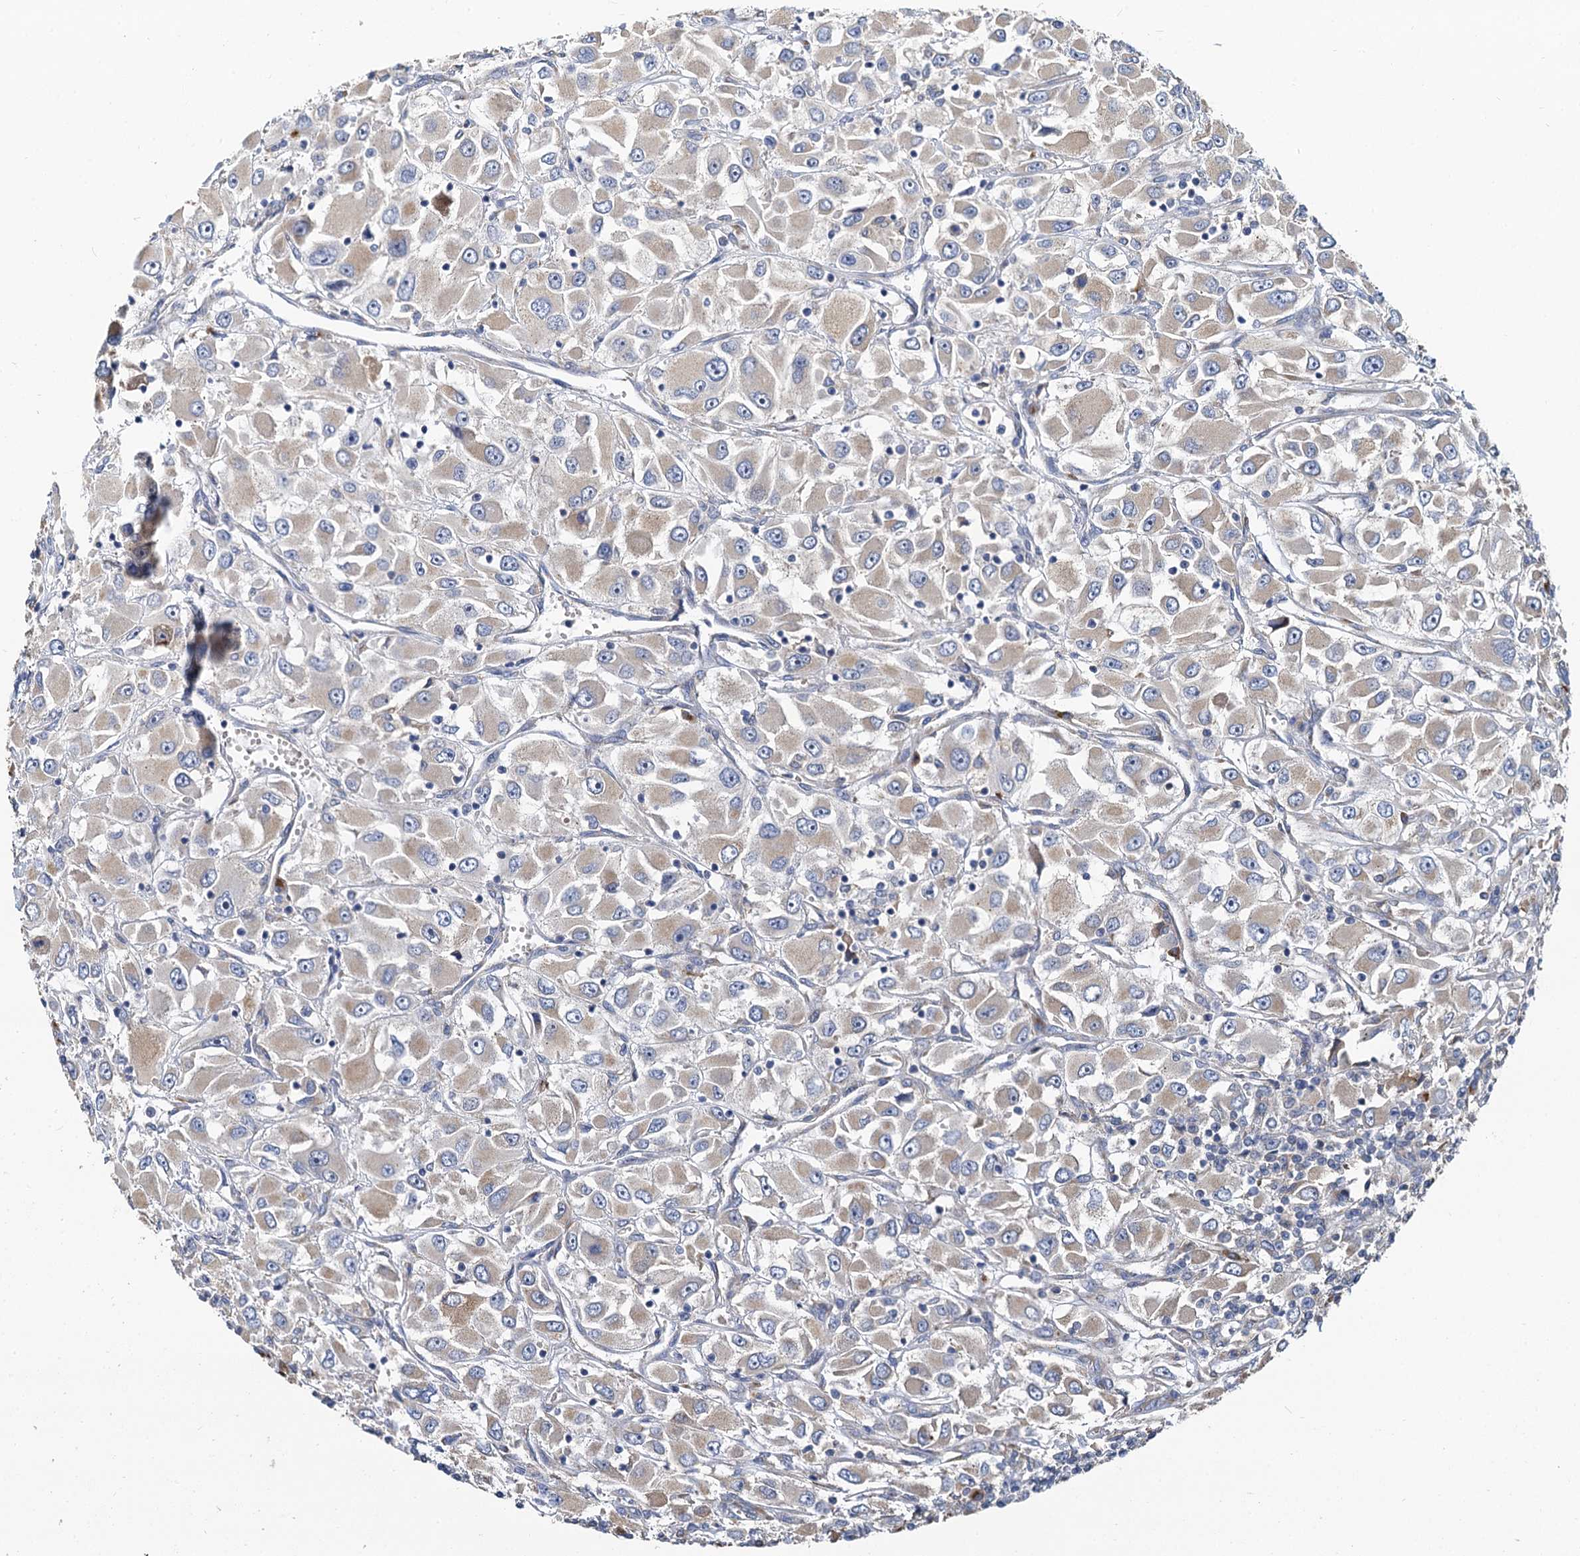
{"staining": {"intensity": "weak", "quantity": "25%-75%", "location": "cytoplasmic/membranous"}, "tissue": "renal cancer", "cell_type": "Tumor cells", "image_type": "cancer", "snomed": [{"axis": "morphology", "description": "Adenocarcinoma, NOS"}, {"axis": "topography", "description": "Kidney"}], "caption": "DAB immunohistochemical staining of renal adenocarcinoma reveals weak cytoplasmic/membranous protein staining in about 25%-75% of tumor cells. Nuclei are stained in blue.", "gene": "NKAPD1", "patient": {"sex": "female", "age": 52}}